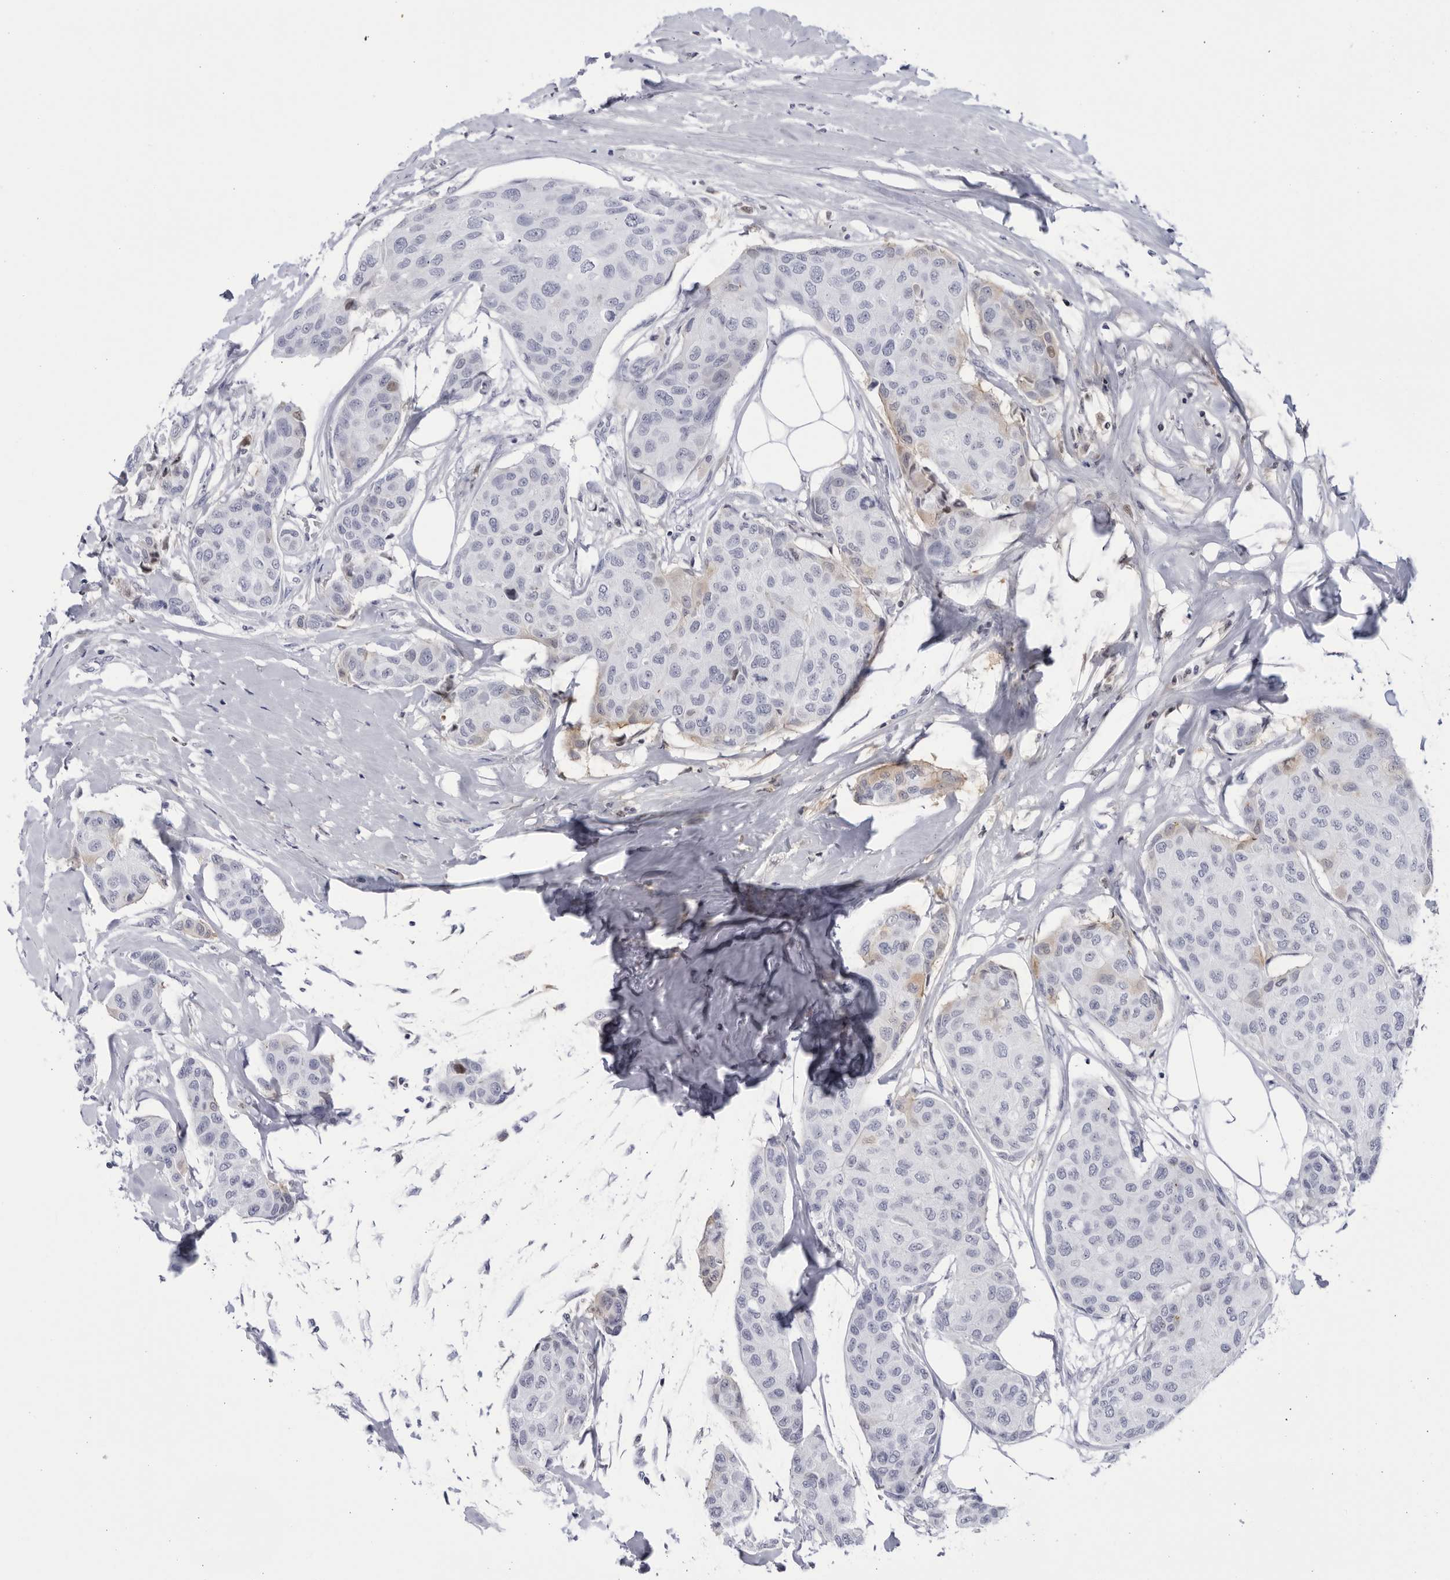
{"staining": {"intensity": "weak", "quantity": "<25%", "location": "cytoplasmic/membranous,nuclear"}, "tissue": "breast cancer", "cell_type": "Tumor cells", "image_type": "cancer", "snomed": [{"axis": "morphology", "description": "Duct carcinoma"}, {"axis": "topography", "description": "Breast"}], "caption": "Protein analysis of infiltrating ductal carcinoma (breast) exhibits no significant expression in tumor cells.", "gene": "CNBD1", "patient": {"sex": "female", "age": 80}}